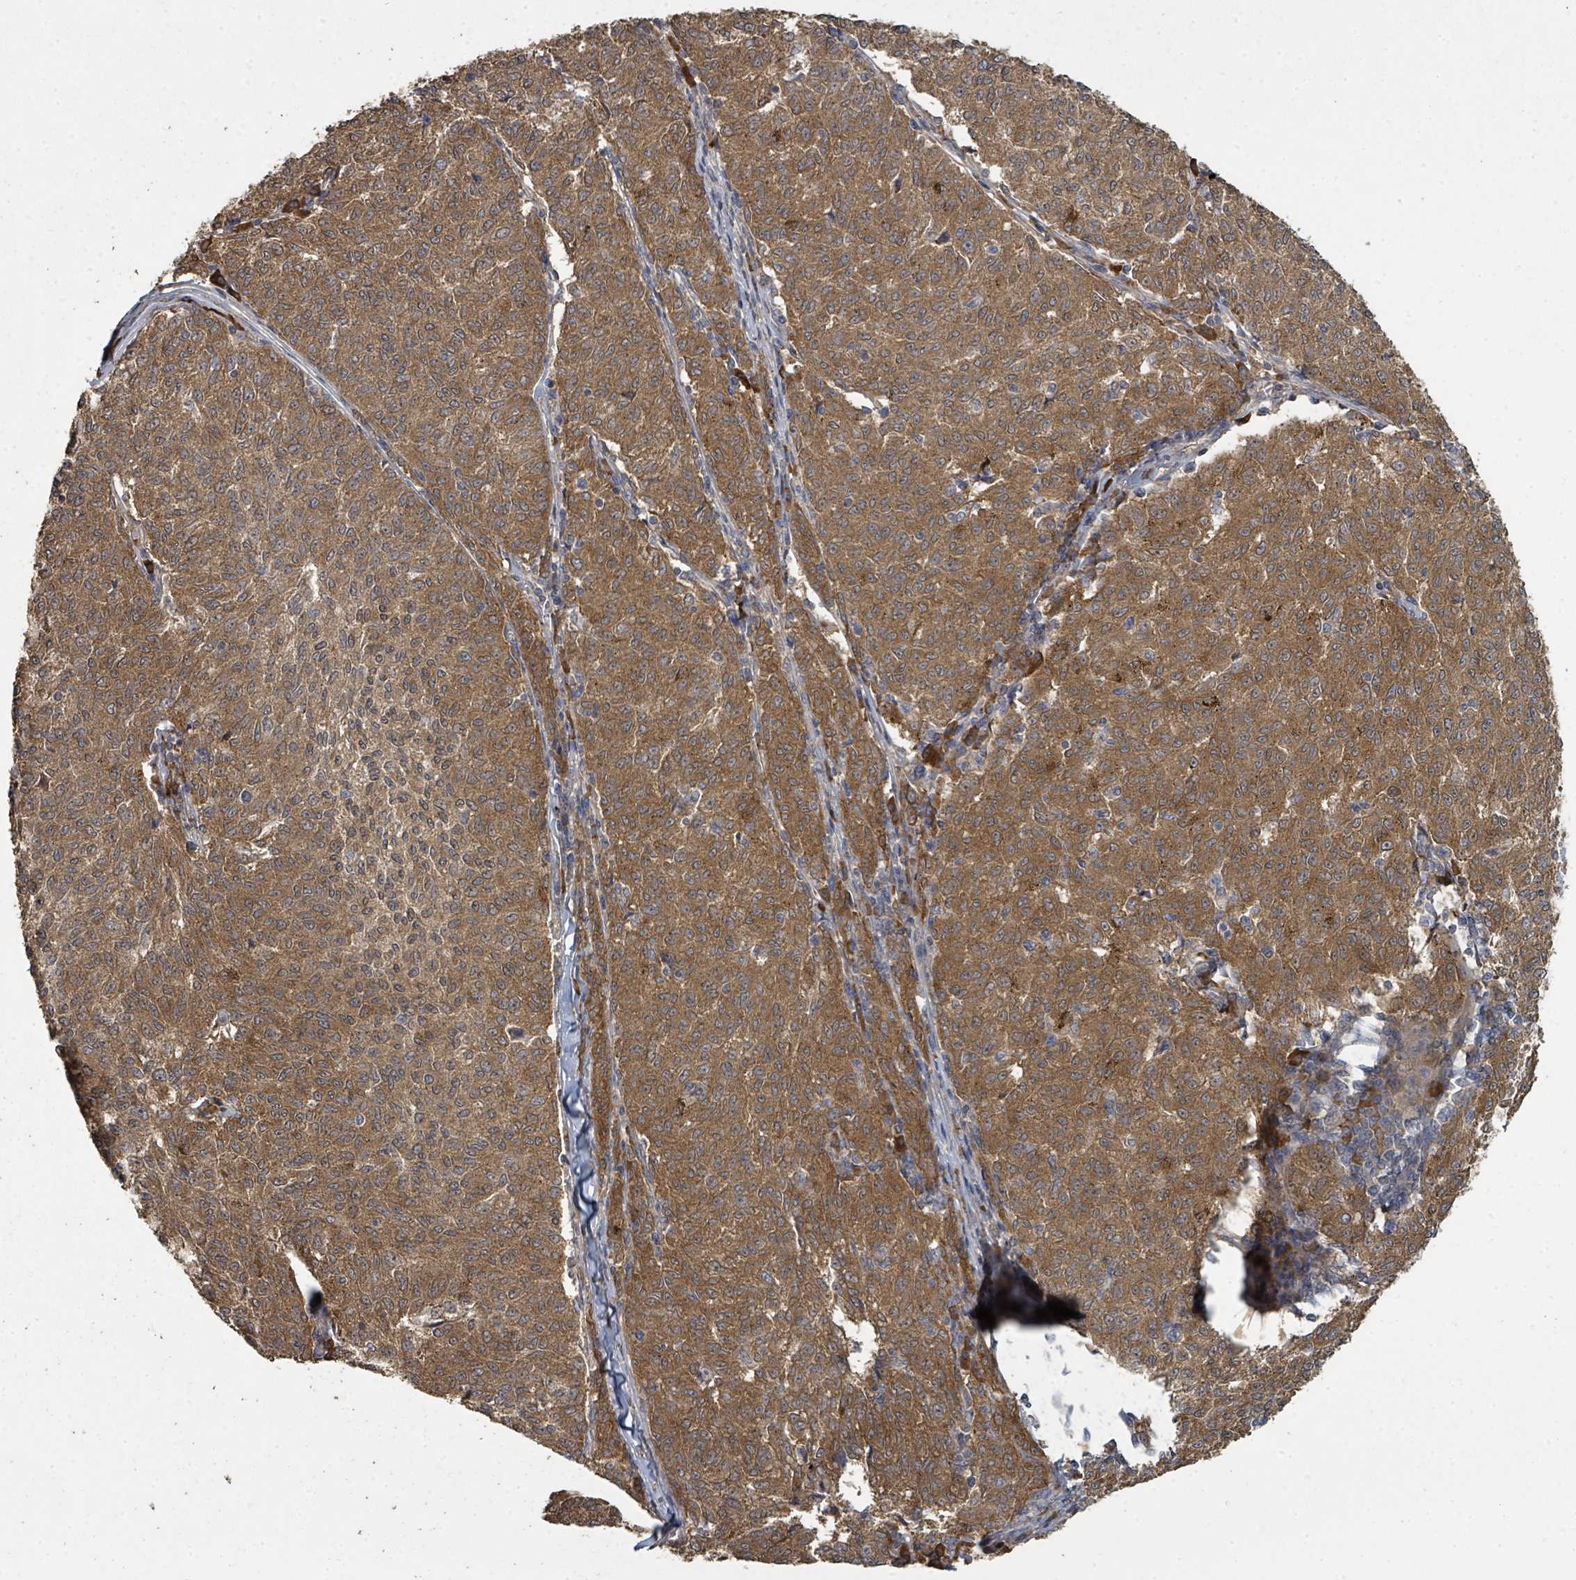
{"staining": {"intensity": "moderate", "quantity": ">75%", "location": "cytoplasmic/membranous"}, "tissue": "melanoma", "cell_type": "Tumor cells", "image_type": "cancer", "snomed": [{"axis": "morphology", "description": "Malignant melanoma, NOS"}, {"axis": "topography", "description": "Skin"}], "caption": "Immunohistochemical staining of human melanoma exhibits medium levels of moderate cytoplasmic/membranous staining in approximately >75% of tumor cells. Using DAB (brown) and hematoxylin (blue) stains, captured at high magnification using brightfield microscopy.", "gene": "WDFY1", "patient": {"sex": "female", "age": 72}}